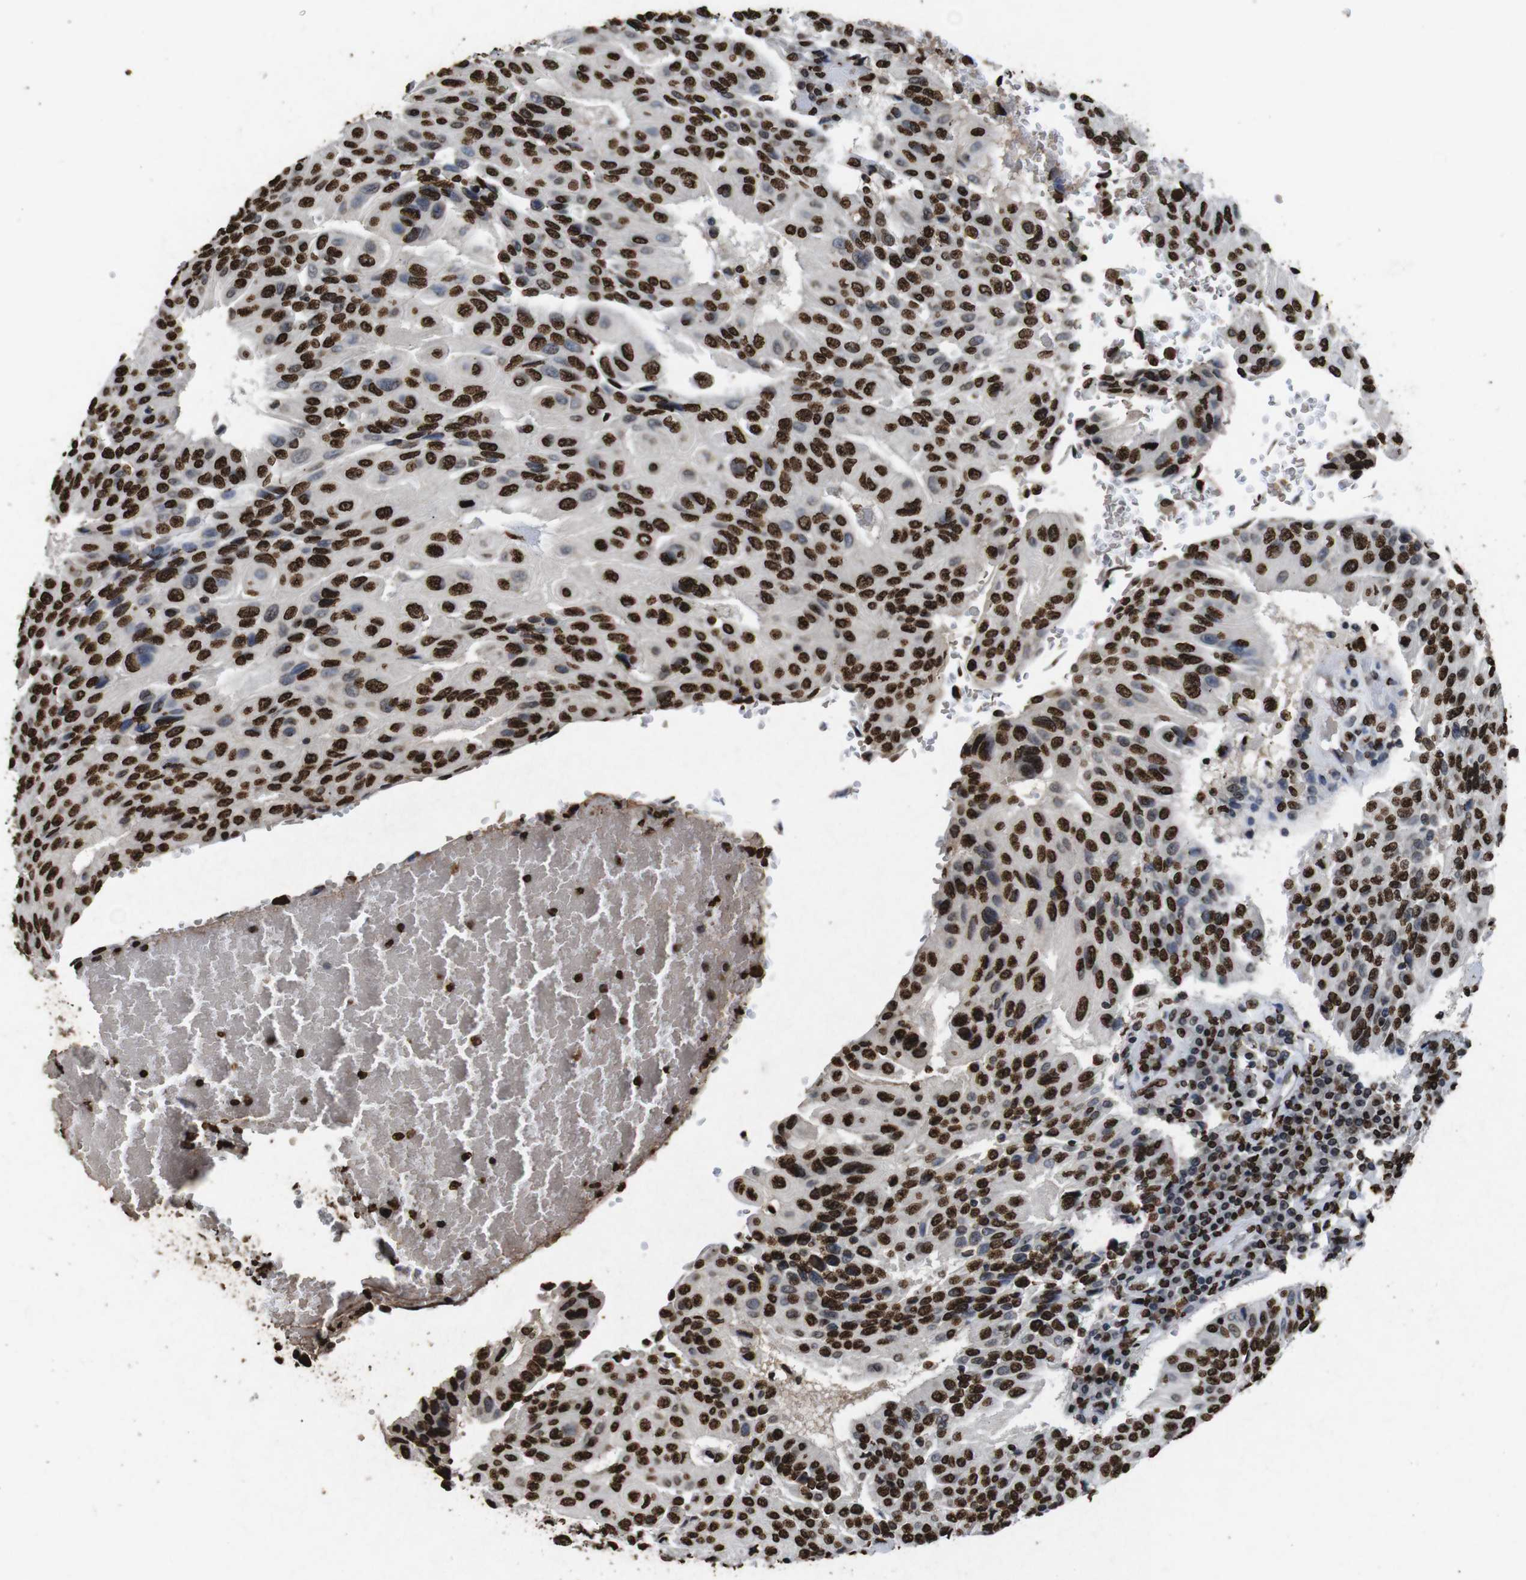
{"staining": {"intensity": "strong", "quantity": ">75%", "location": "nuclear"}, "tissue": "urothelial cancer", "cell_type": "Tumor cells", "image_type": "cancer", "snomed": [{"axis": "morphology", "description": "Urothelial carcinoma, High grade"}, {"axis": "topography", "description": "Urinary bladder"}], "caption": "Urothelial cancer was stained to show a protein in brown. There is high levels of strong nuclear staining in approximately >75% of tumor cells. Using DAB (3,3'-diaminobenzidine) (brown) and hematoxylin (blue) stains, captured at high magnification using brightfield microscopy.", "gene": "MDM2", "patient": {"sex": "male", "age": 66}}